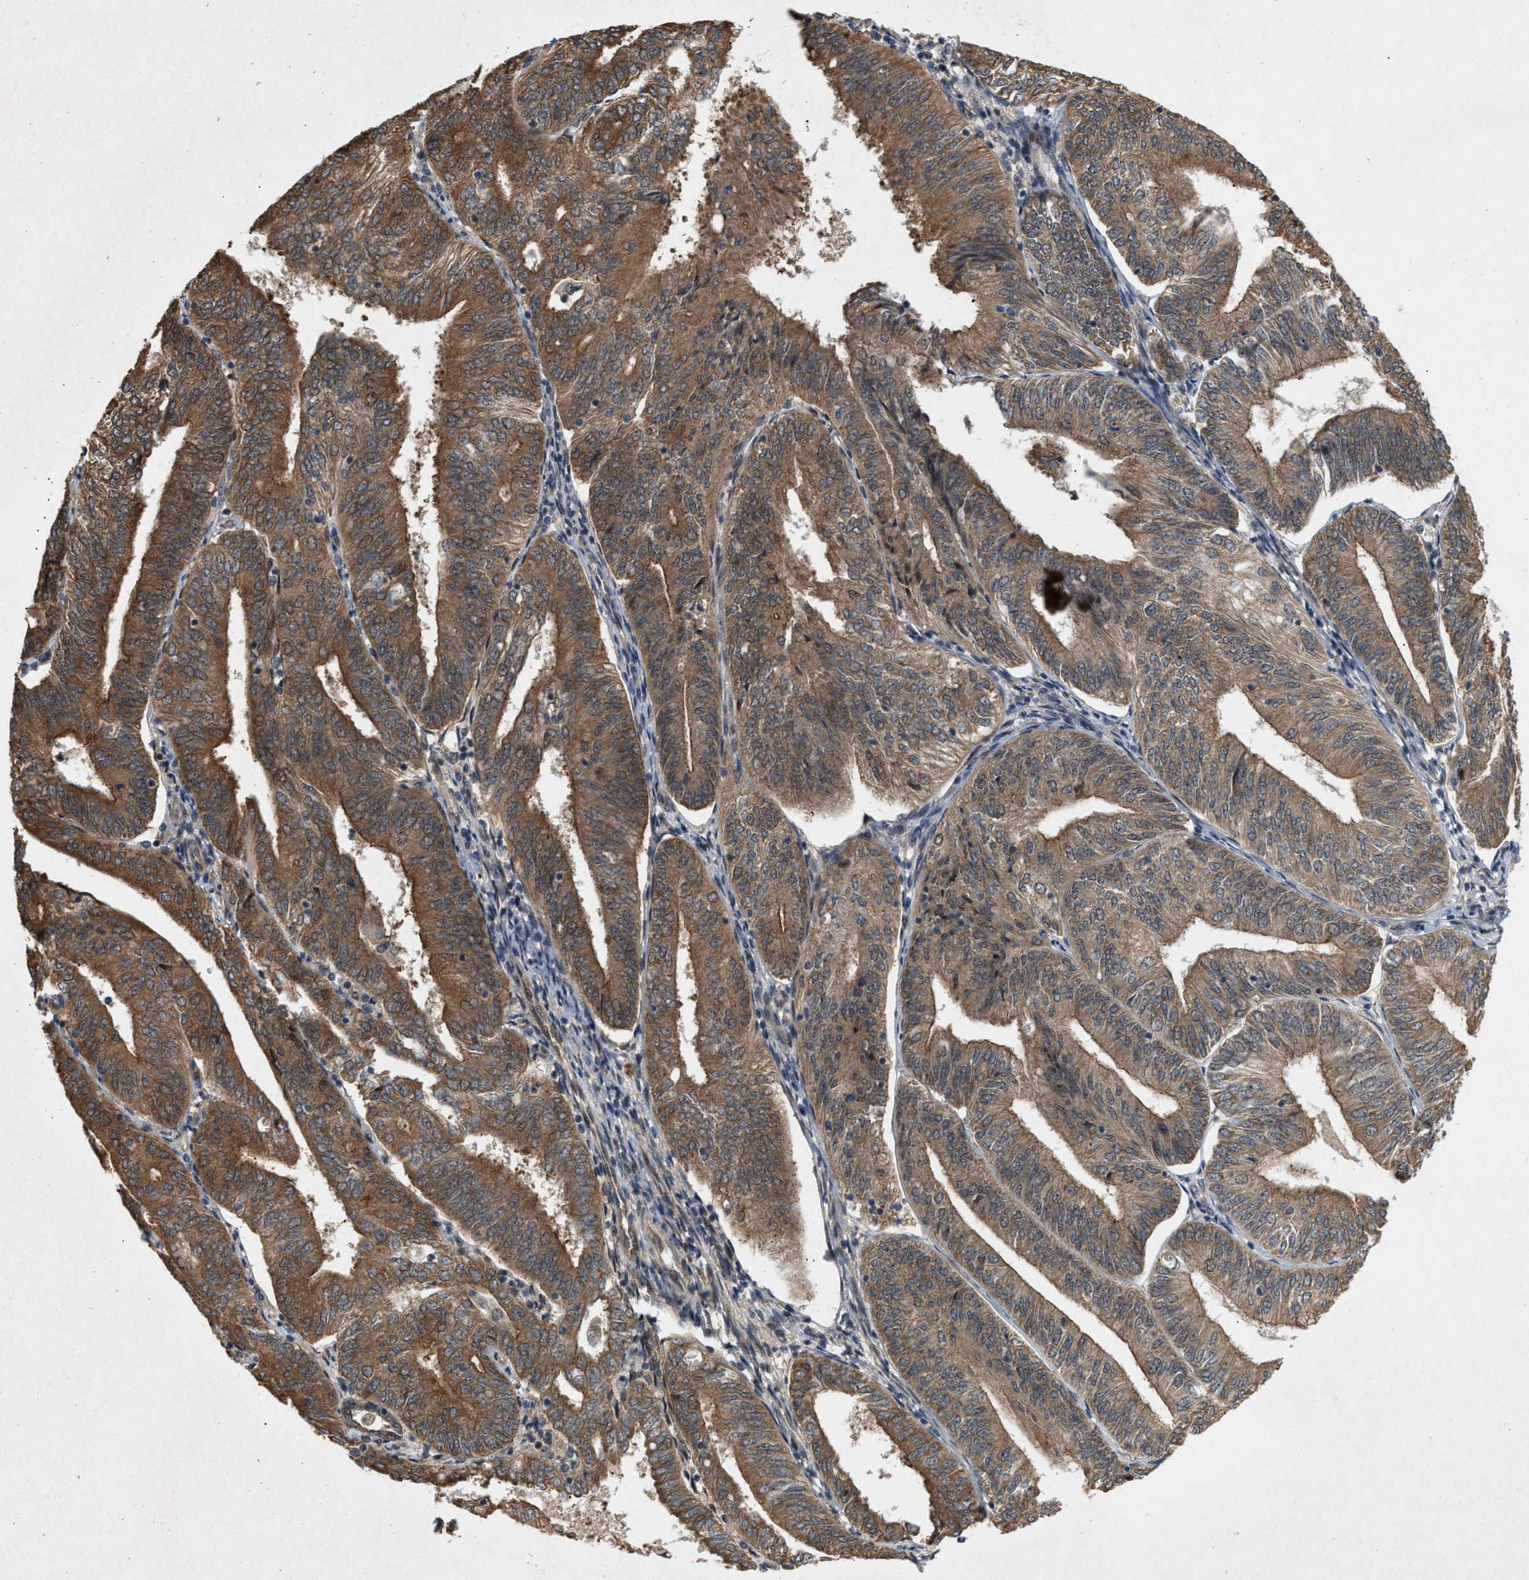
{"staining": {"intensity": "moderate", "quantity": ">75%", "location": "cytoplasmic/membranous"}, "tissue": "endometrial cancer", "cell_type": "Tumor cells", "image_type": "cancer", "snomed": [{"axis": "morphology", "description": "Adenocarcinoma, NOS"}, {"axis": "topography", "description": "Endometrium"}], "caption": "The histopathology image shows staining of endometrial adenocarcinoma, revealing moderate cytoplasmic/membranous protein positivity (brown color) within tumor cells.", "gene": "MFSD6", "patient": {"sex": "female", "age": 58}}